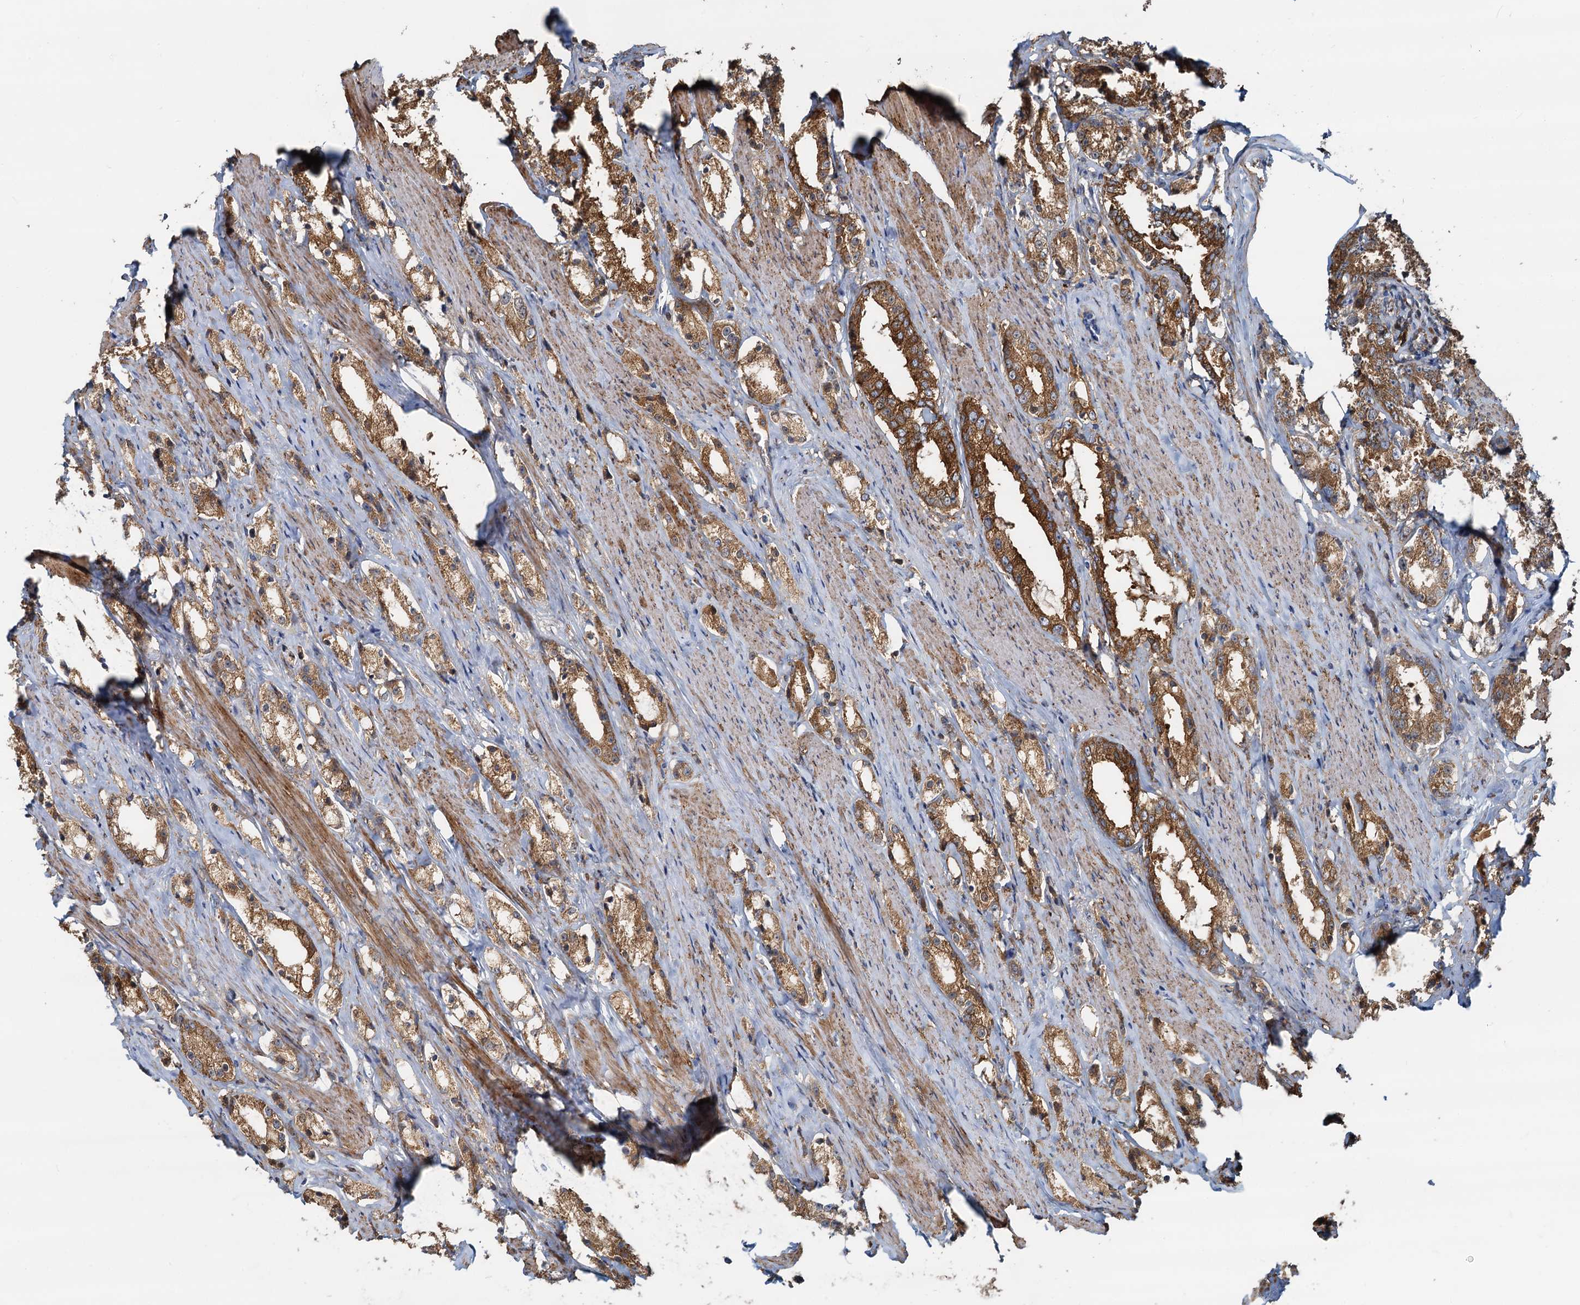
{"staining": {"intensity": "moderate", "quantity": ">75%", "location": "cytoplasmic/membranous"}, "tissue": "prostate cancer", "cell_type": "Tumor cells", "image_type": "cancer", "snomed": [{"axis": "morphology", "description": "Adenocarcinoma, High grade"}, {"axis": "topography", "description": "Prostate"}], "caption": "A high-resolution histopathology image shows immunohistochemistry (IHC) staining of high-grade adenocarcinoma (prostate), which displays moderate cytoplasmic/membranous staining in approximately >75% of tumor cells.", "gene": "LNX2", "patient": {"sex": "male", "age": 66}}